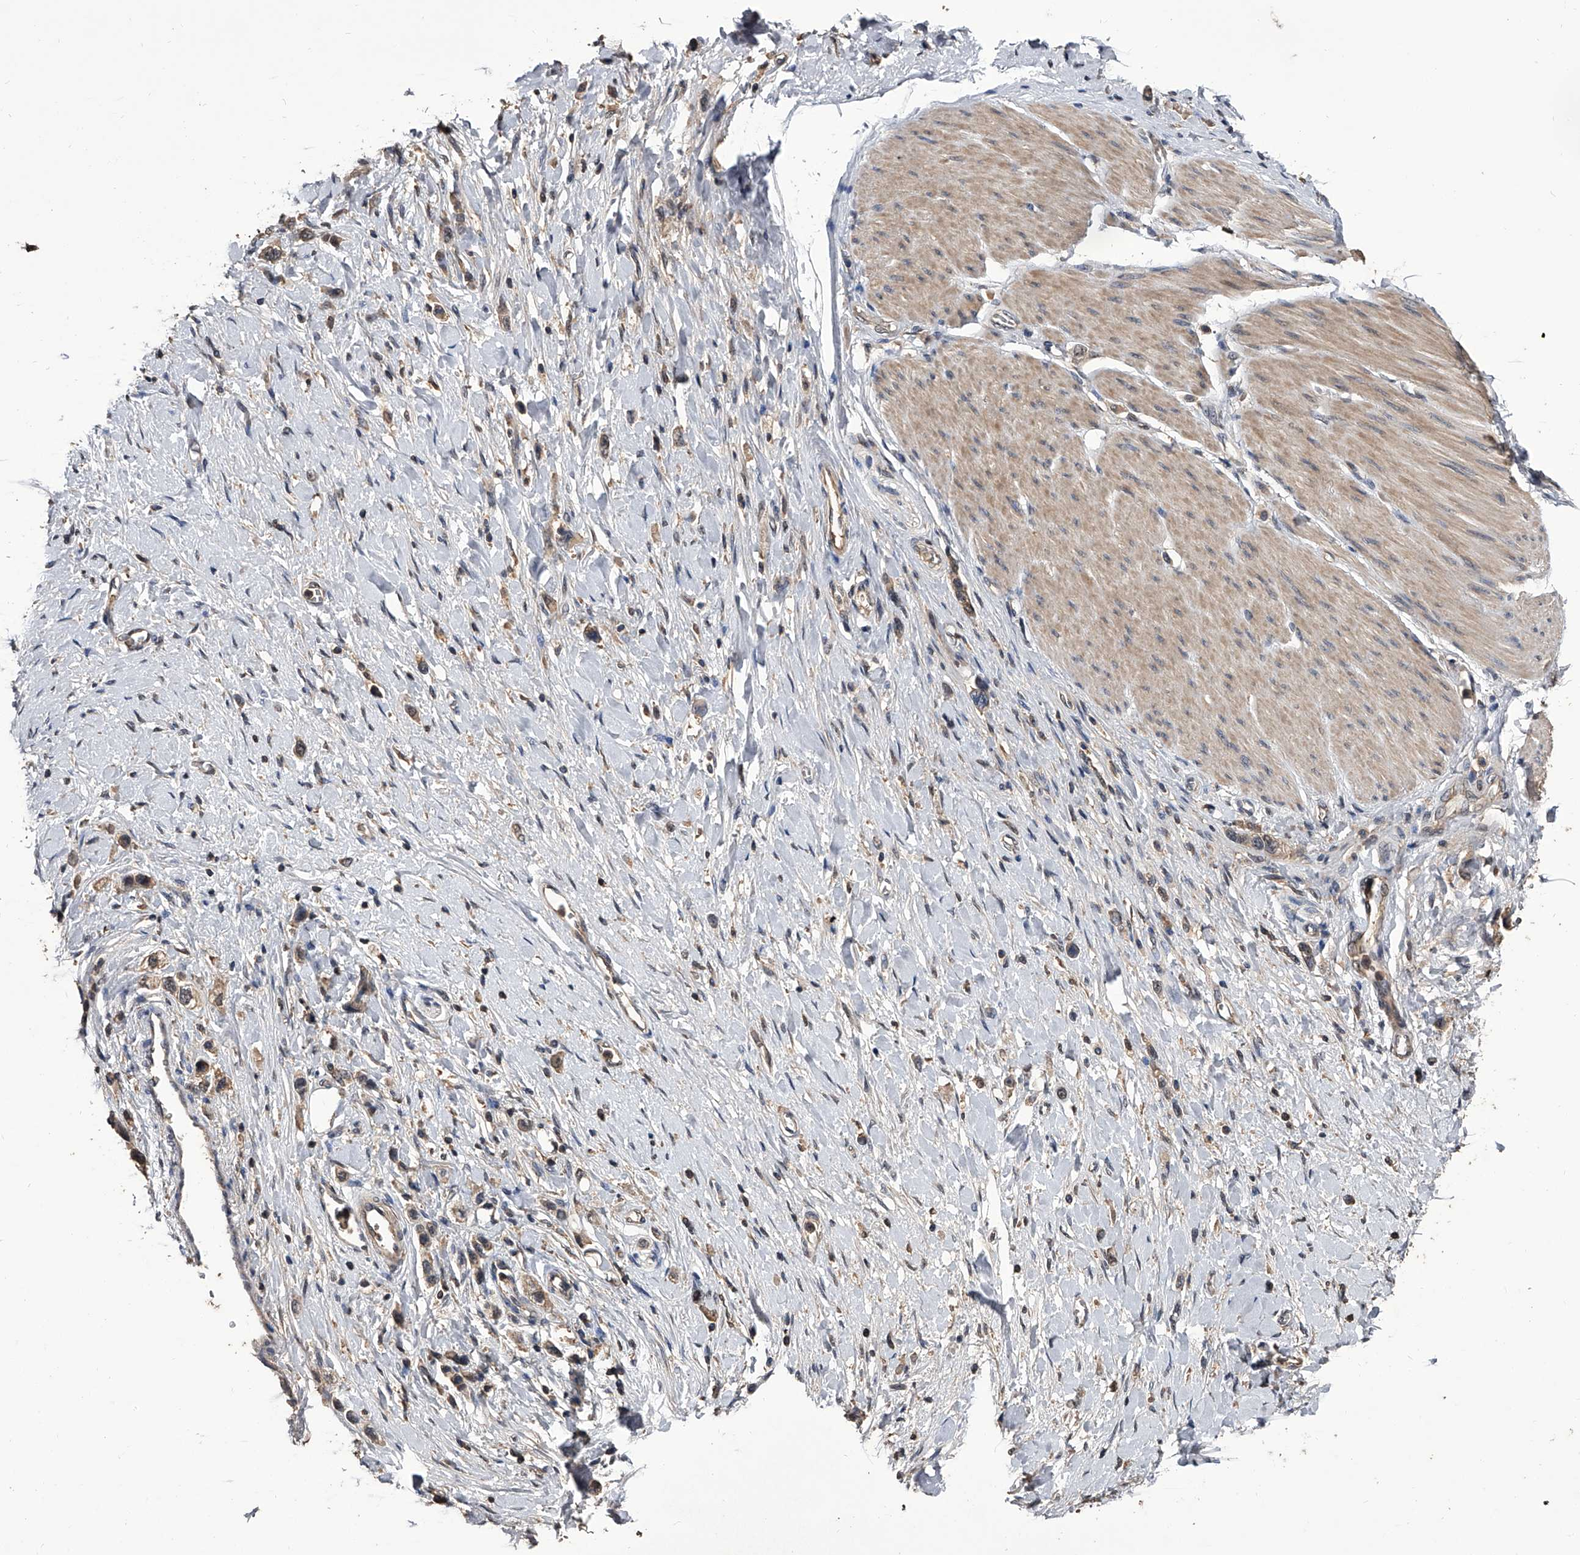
{"staining": {"intensity": "negative", "quantity": "none", "location": "none"}, "tissue": "stomach cancer", "cell_type": "Tumor cells", "image_type": "cancer", "snomed": [{"axis": "morphology", "description": "Adenocarcinoma, NOS"}, {"axis": "topography", "description": "Stomach"}], "caption": "An IHC image of stomach cancer (adenocarcinoma) is shown. There is no staining in tumor cells of stomach cancer (adenocarcinoma).", "gene": "EFCAB7", "patient": {"sex": "female", "age": 65}}